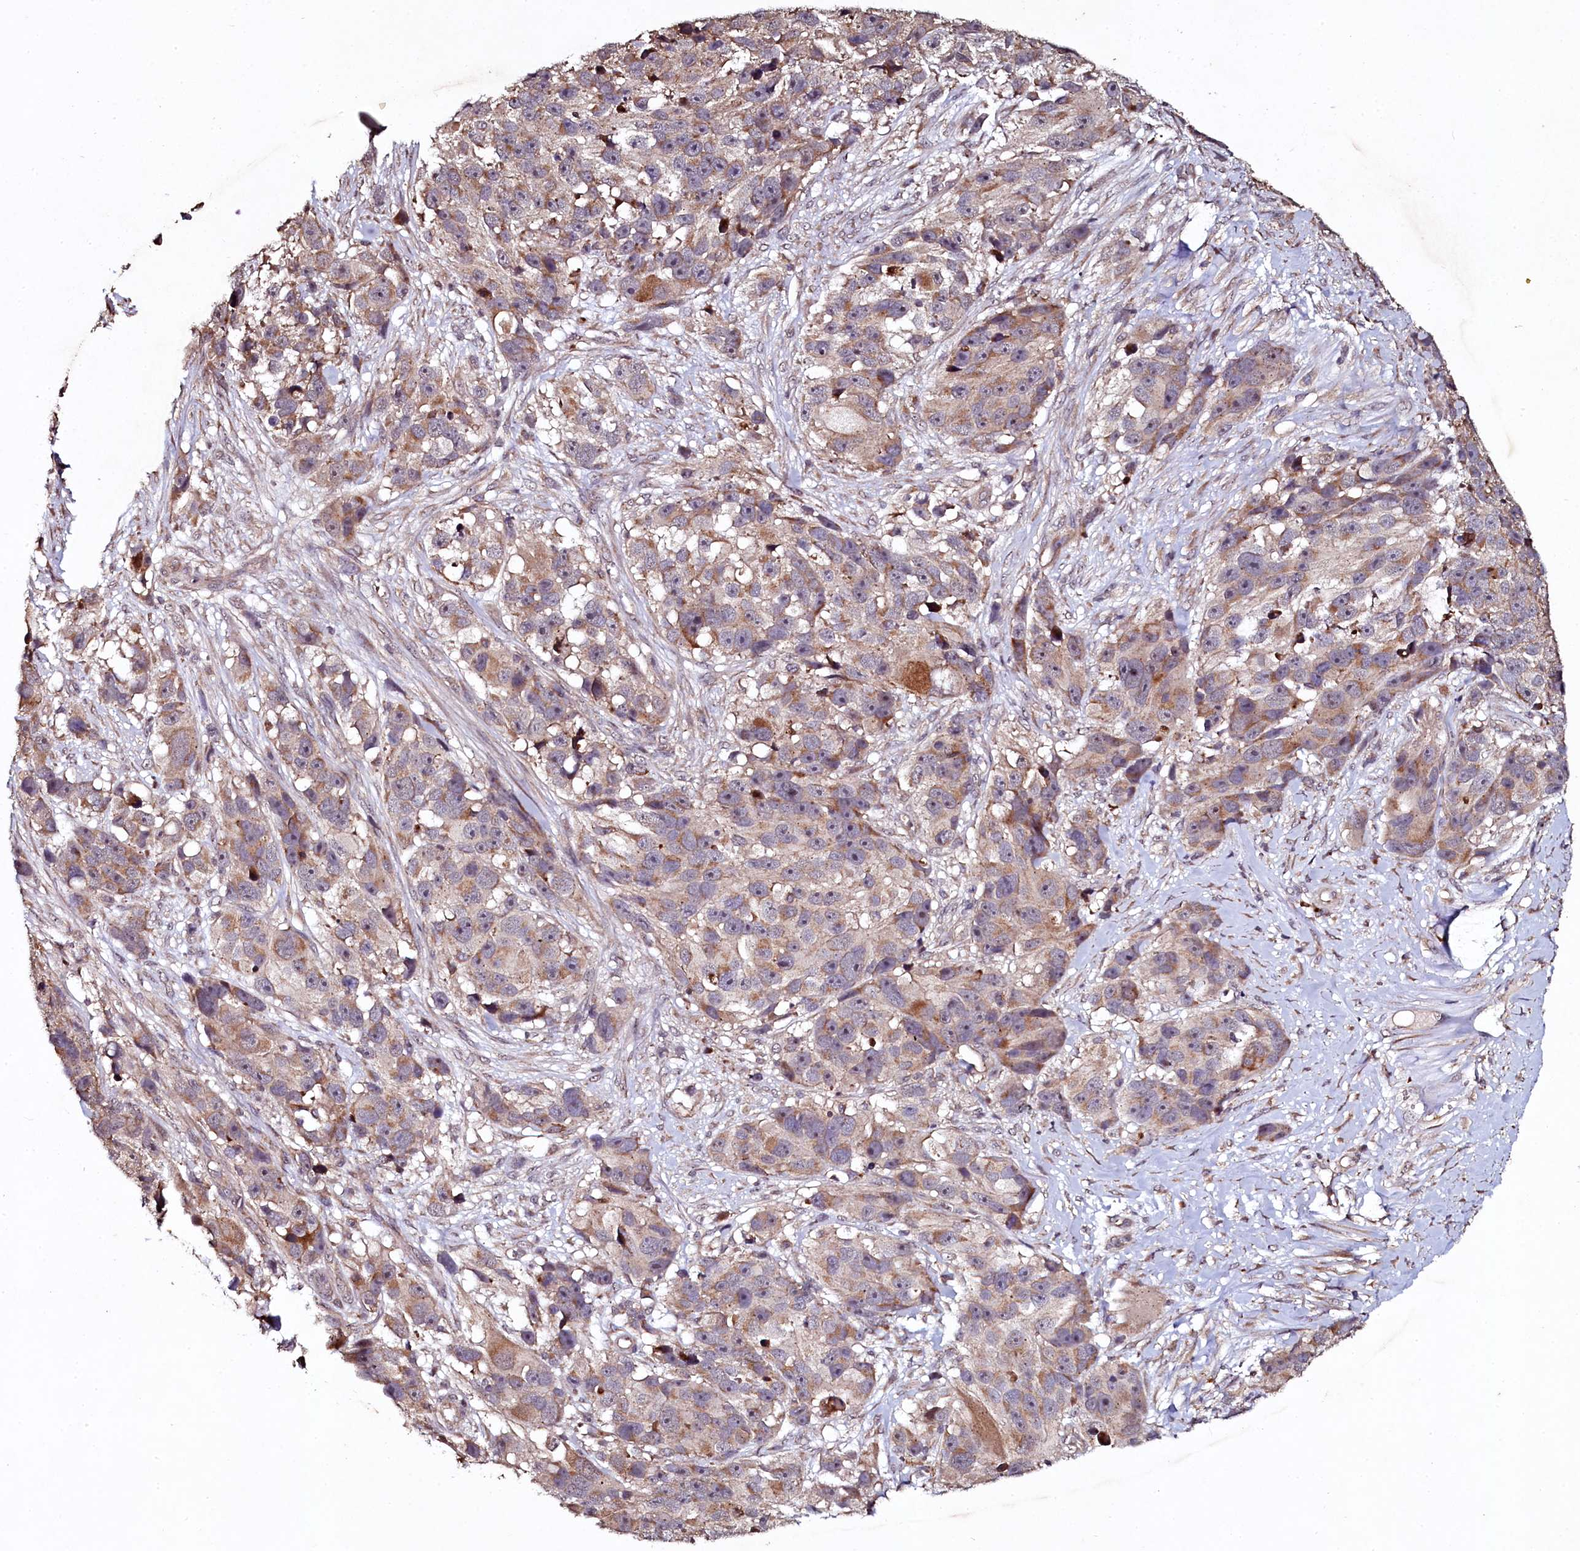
{"staining": {"intensity": "moderate", "quantity": ">75%", "location": "cytoplasmic/membranous"}, "tissue": "melanoma", "cell_type": "Tumor cells", "image_type": "cancer", "snomed": [{"axis": "morphology", "description": "Malignant melanoma, NOS"}, {"axis": "topography", "description": "Skin"}], "caption": "IHC (DAB (3,3'-diaminobenzidine)) staining of malignant melanoma exhibits moderate cytoplasmic/membranous protein staining in approximately >75% of tumor cells. (DAB = brown stain, brightfield microscopy at high magnification).", "gene": "SEC24C", "patient": {"sex": "male", "age": 84}}